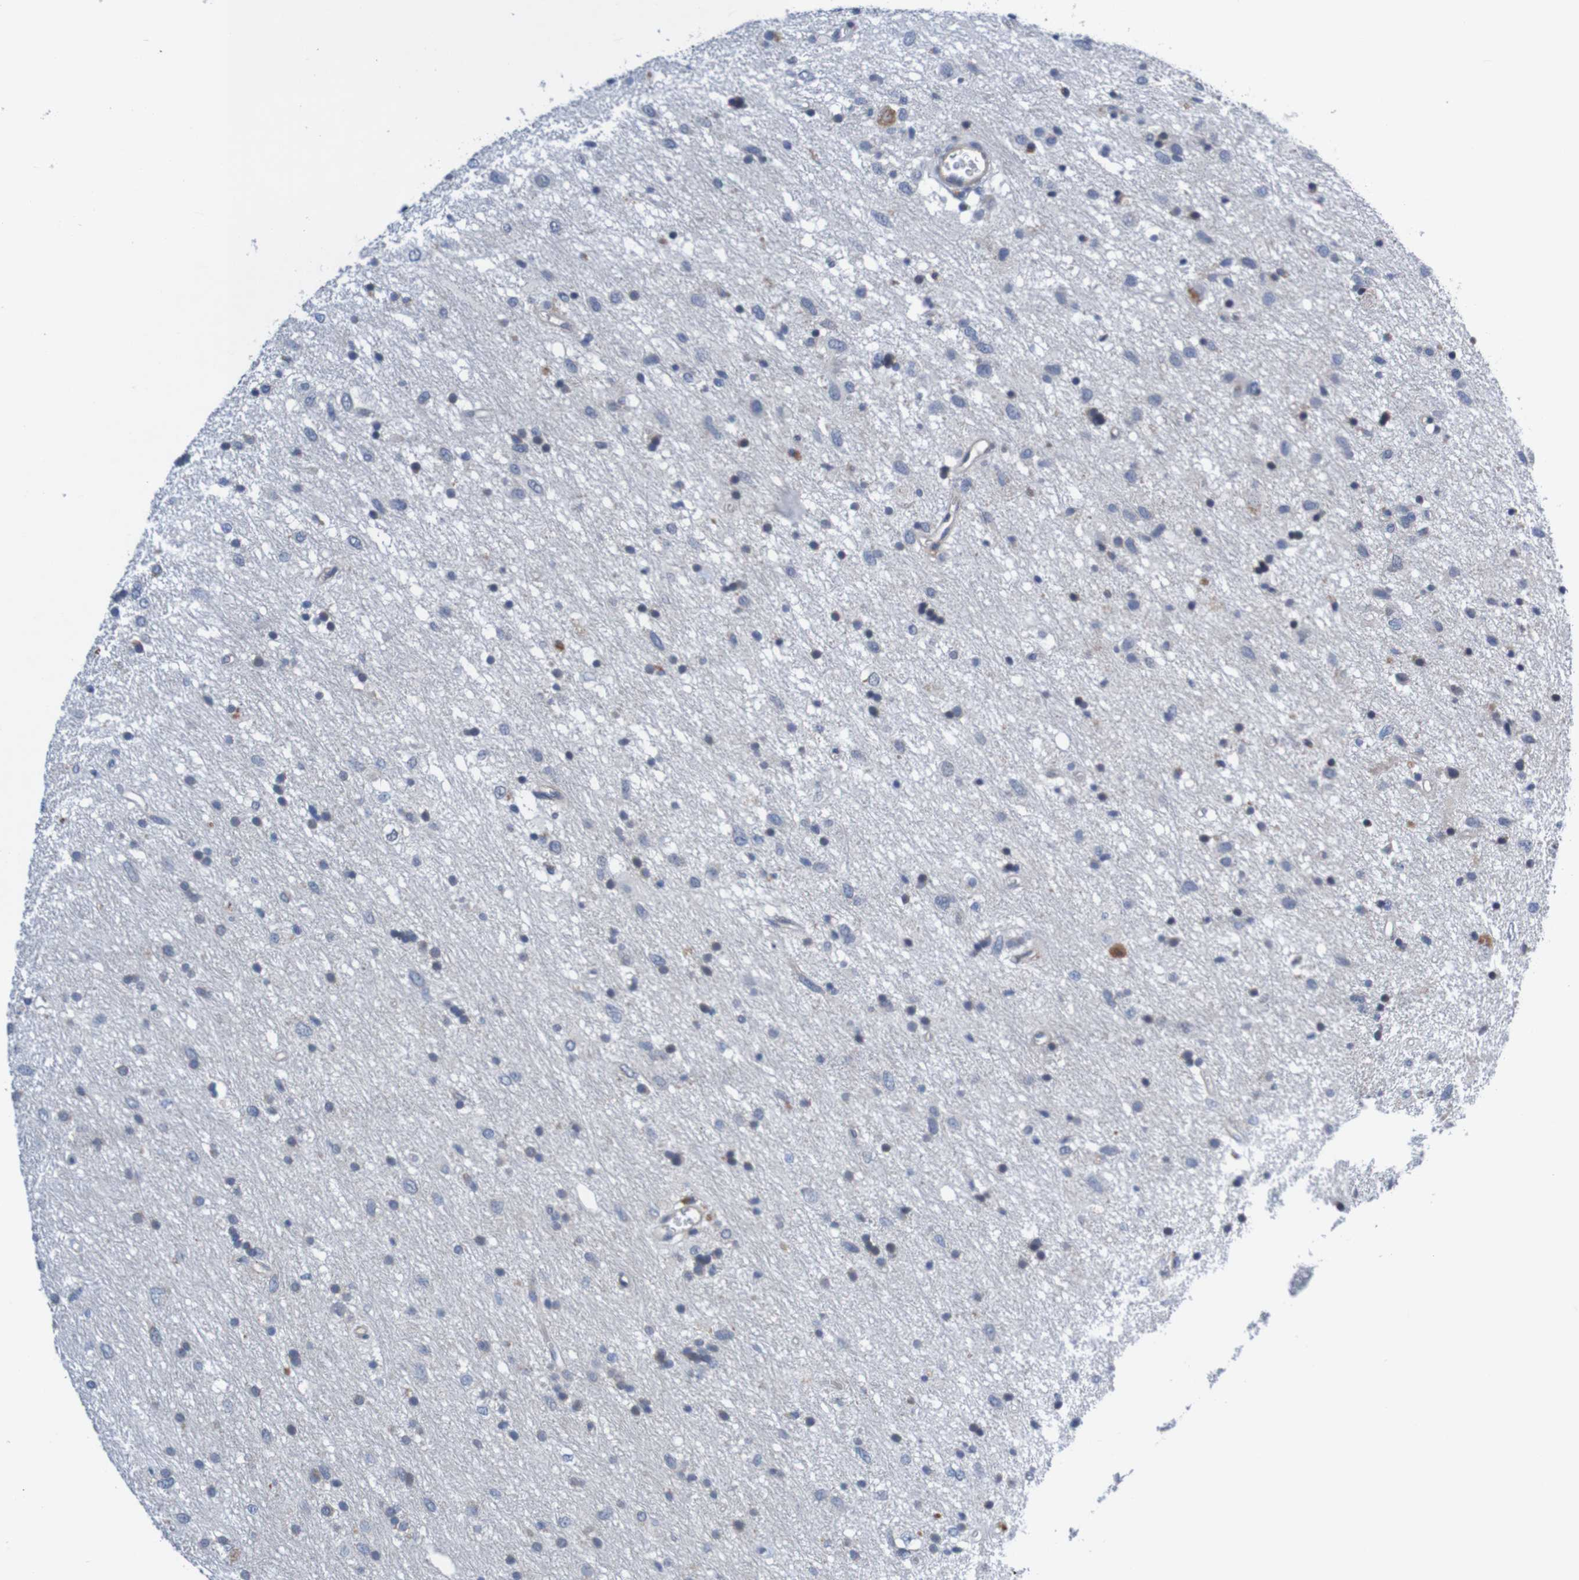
{"staining": {"intensity": "negative", "quantity": "none", "location": "none"}, "tissue": "glioma", "cell_type": "Tumor cells", "image_type": "cancer", "snomed": [{"axis": "morphology", "description": "Glioma, malignant, Low grade"}, {"axis": "topography", "description": "Brain"}], "caption": "The IHC micrograph has no significant expression in tumor cells of glioma tissue.", "gene": "CPED1", "patient": {"sex": "male", "age": 77}}